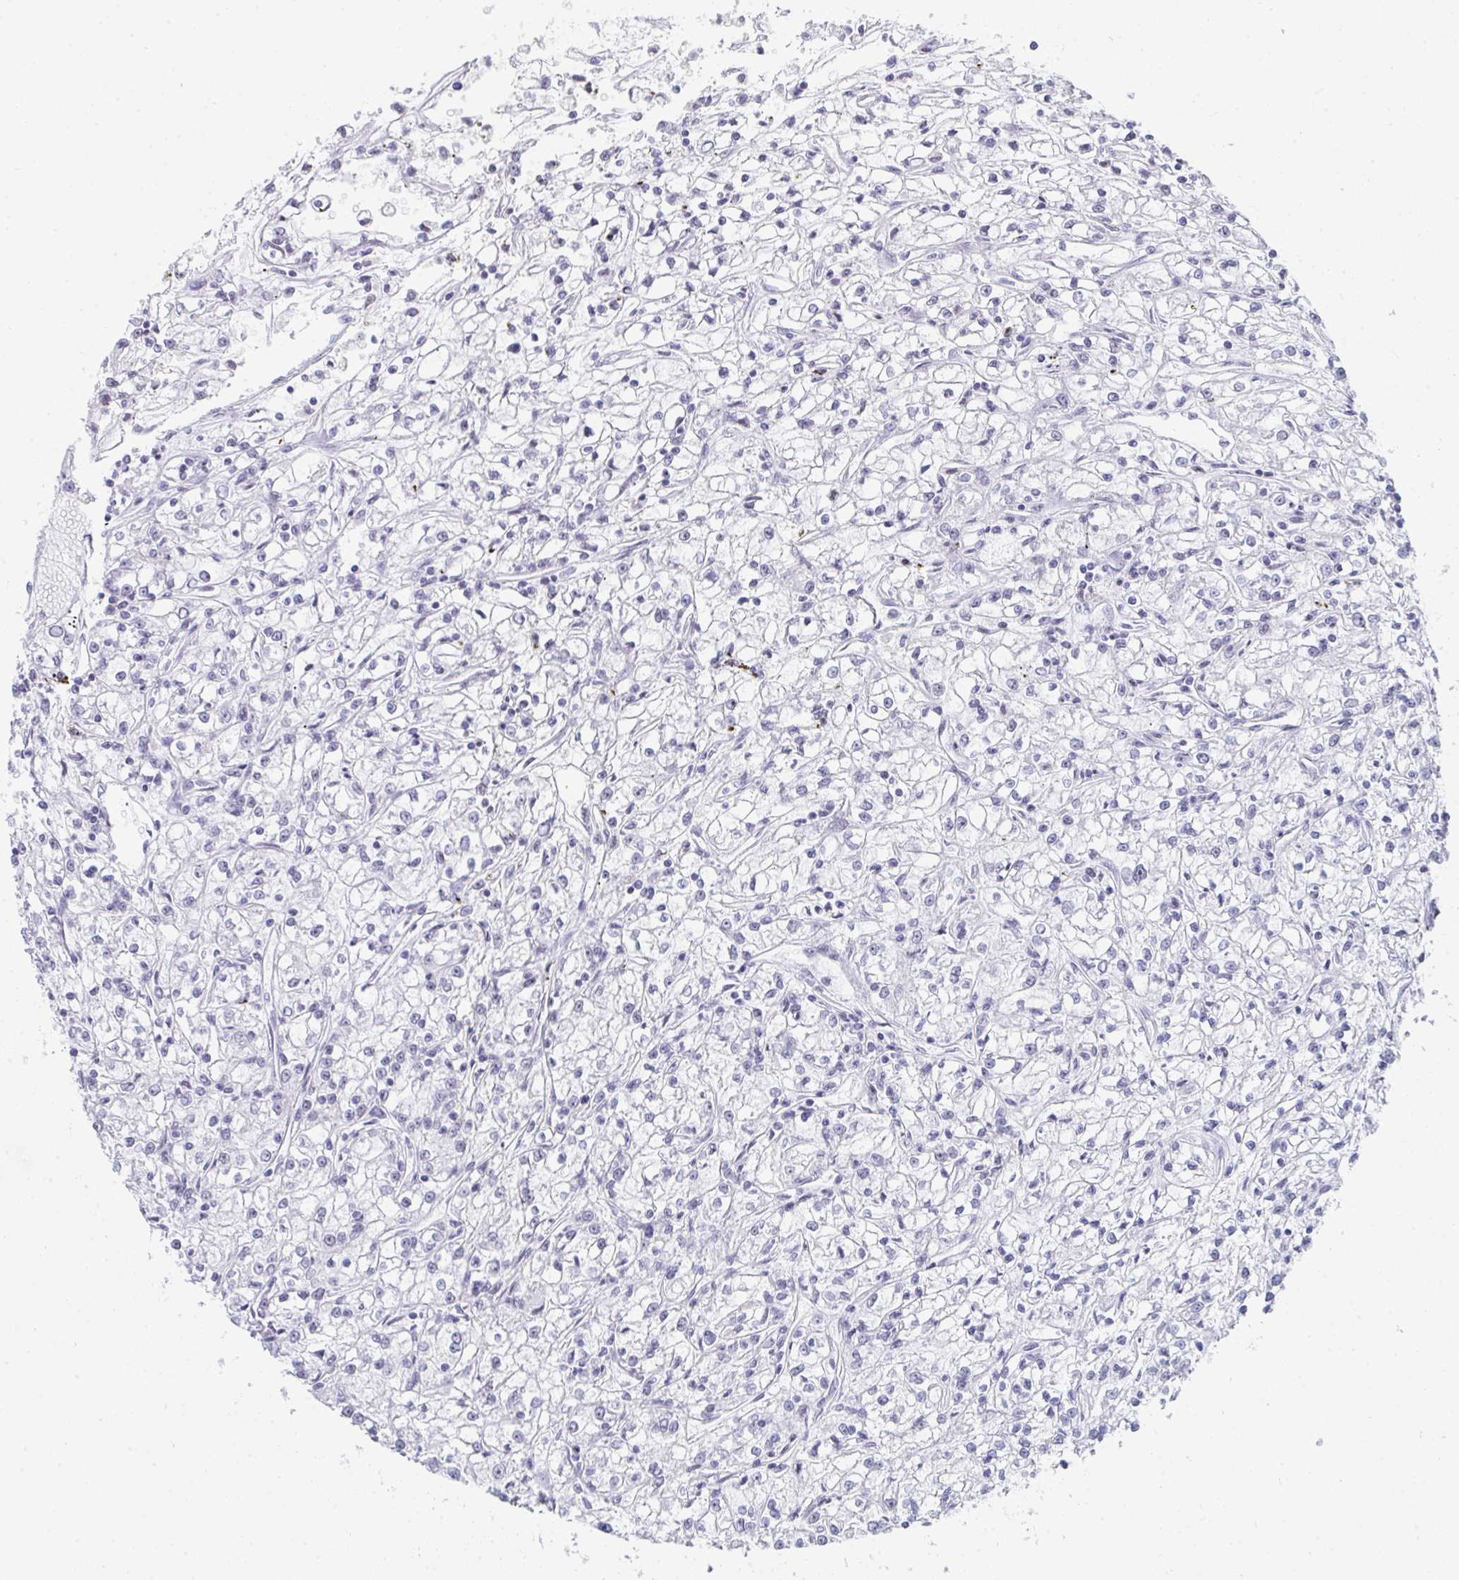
{"staining": {"intensity": "negative", "quantity": "none", "location": "none"}, "tissue": "renal cancer", "cell_type": "Tumor cells", "image_type": "cancer", "snomed": [{"axis": "morphology", "description": "Adenocarcinoma, NOS"}, {"axis": "topography", "description": "Kidney"}], "caption": "The image shows no significant positivity in tumor cells of renal cancer (adenocarcinoma). Brightfield microscopy of IHC stained with DAB (3,3'-diaminobenzidine) (brown) and hematoxylin (blue), captured at high magnification.", "gene": "NOP10", "patient": {"sex": "female", "age": 59}}